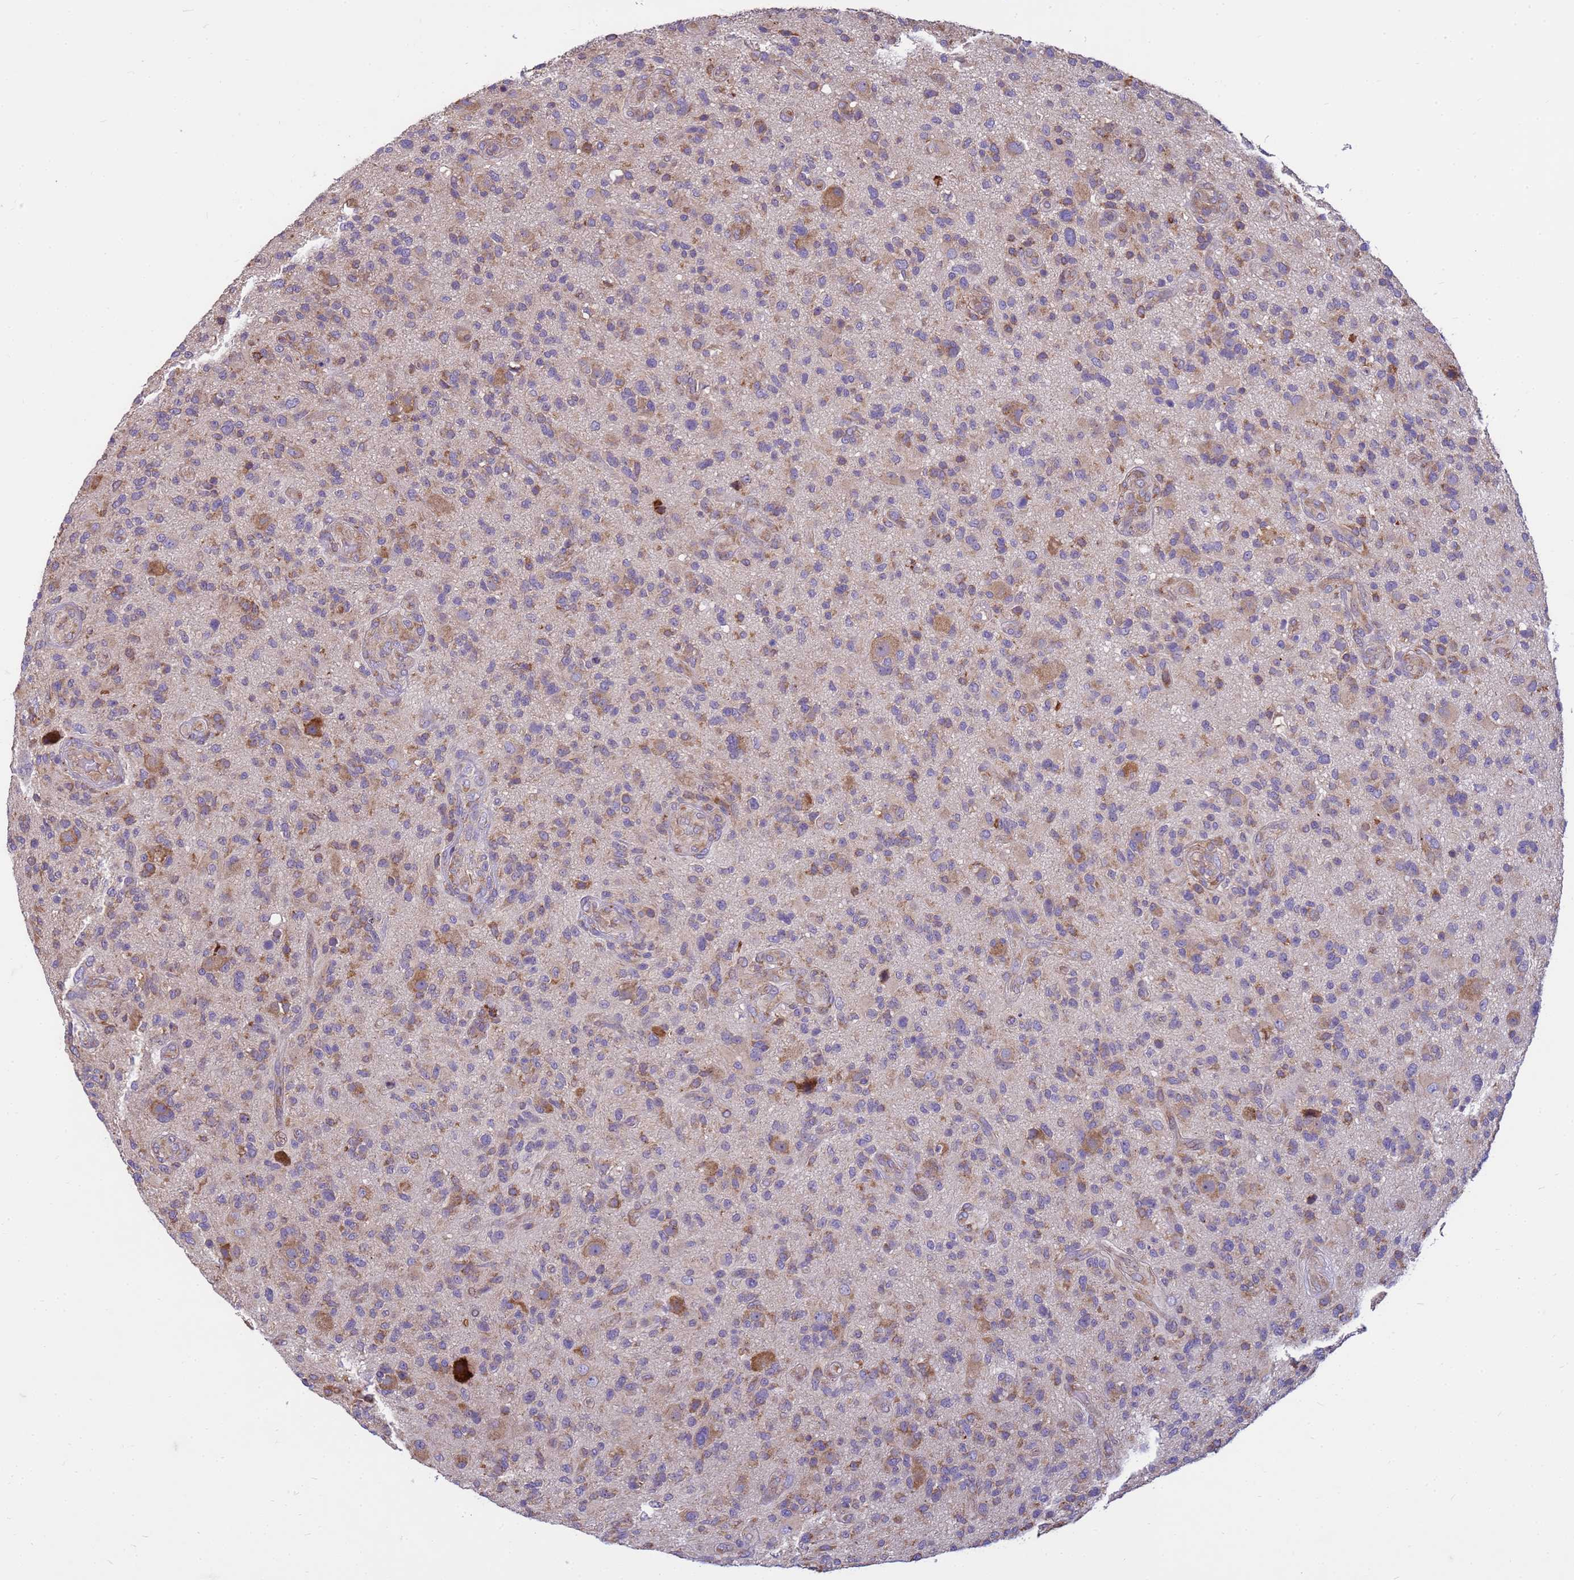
{"staining": {"intensity": "weak", "quantity": "25%-75%", "location": "cytoplasmic/membranous"}, "tissue": "glioma", "cell_type": "Tumor cells", "image_type": "cancer", "snomed": [{"axis": "morphology", "description": "Glioma, malignant, High grade"}, {"axis": "topography", "description": "Brain"}], "caption": "High-grade glioma (malignant) stained with a protein marker displays weak staining in tumor cells.", "gene": "THAP5", "patient": {"sex": "male", "age": 47}}